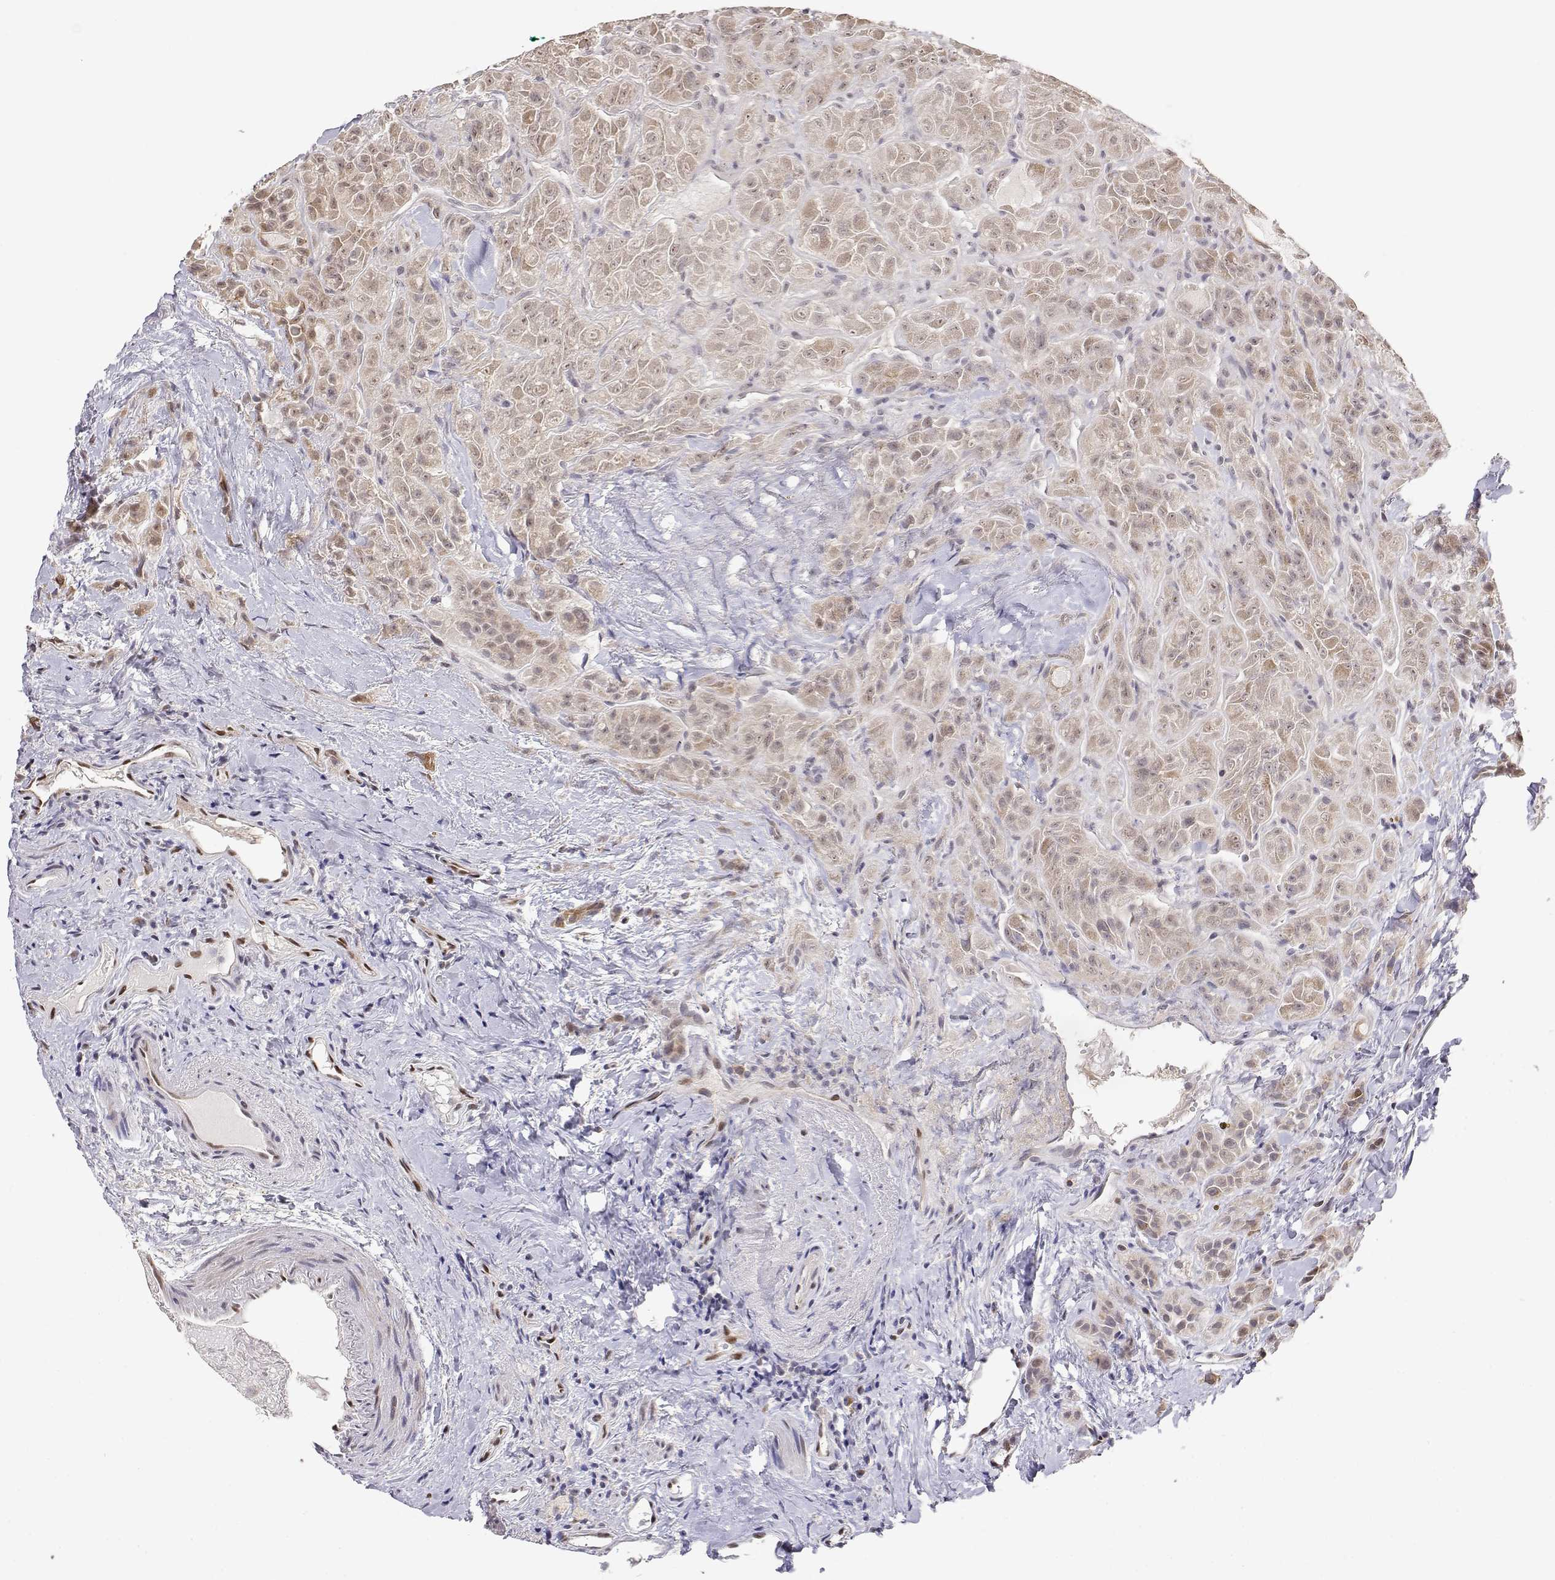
{"staining": {"intensity": "weak", "quantity": "<25%", "location": "cytoplasmic/membranous"}, "tissue": "thyroid cancer", "cell_type": "Tumor cells", "image_type": "cancer", "snomed": [{"axis": "morphology", "description": "Papillary adenocarcinoma, NOS"}, {"axis": "topography", "description": "Thyroid gland"}], "caption": "IHC of human thyroid papillary adenocarcinoma shows no positivity in tumor cells.", "gene": "BRCA1", "patient": {"sex": "female", "age": 45}}